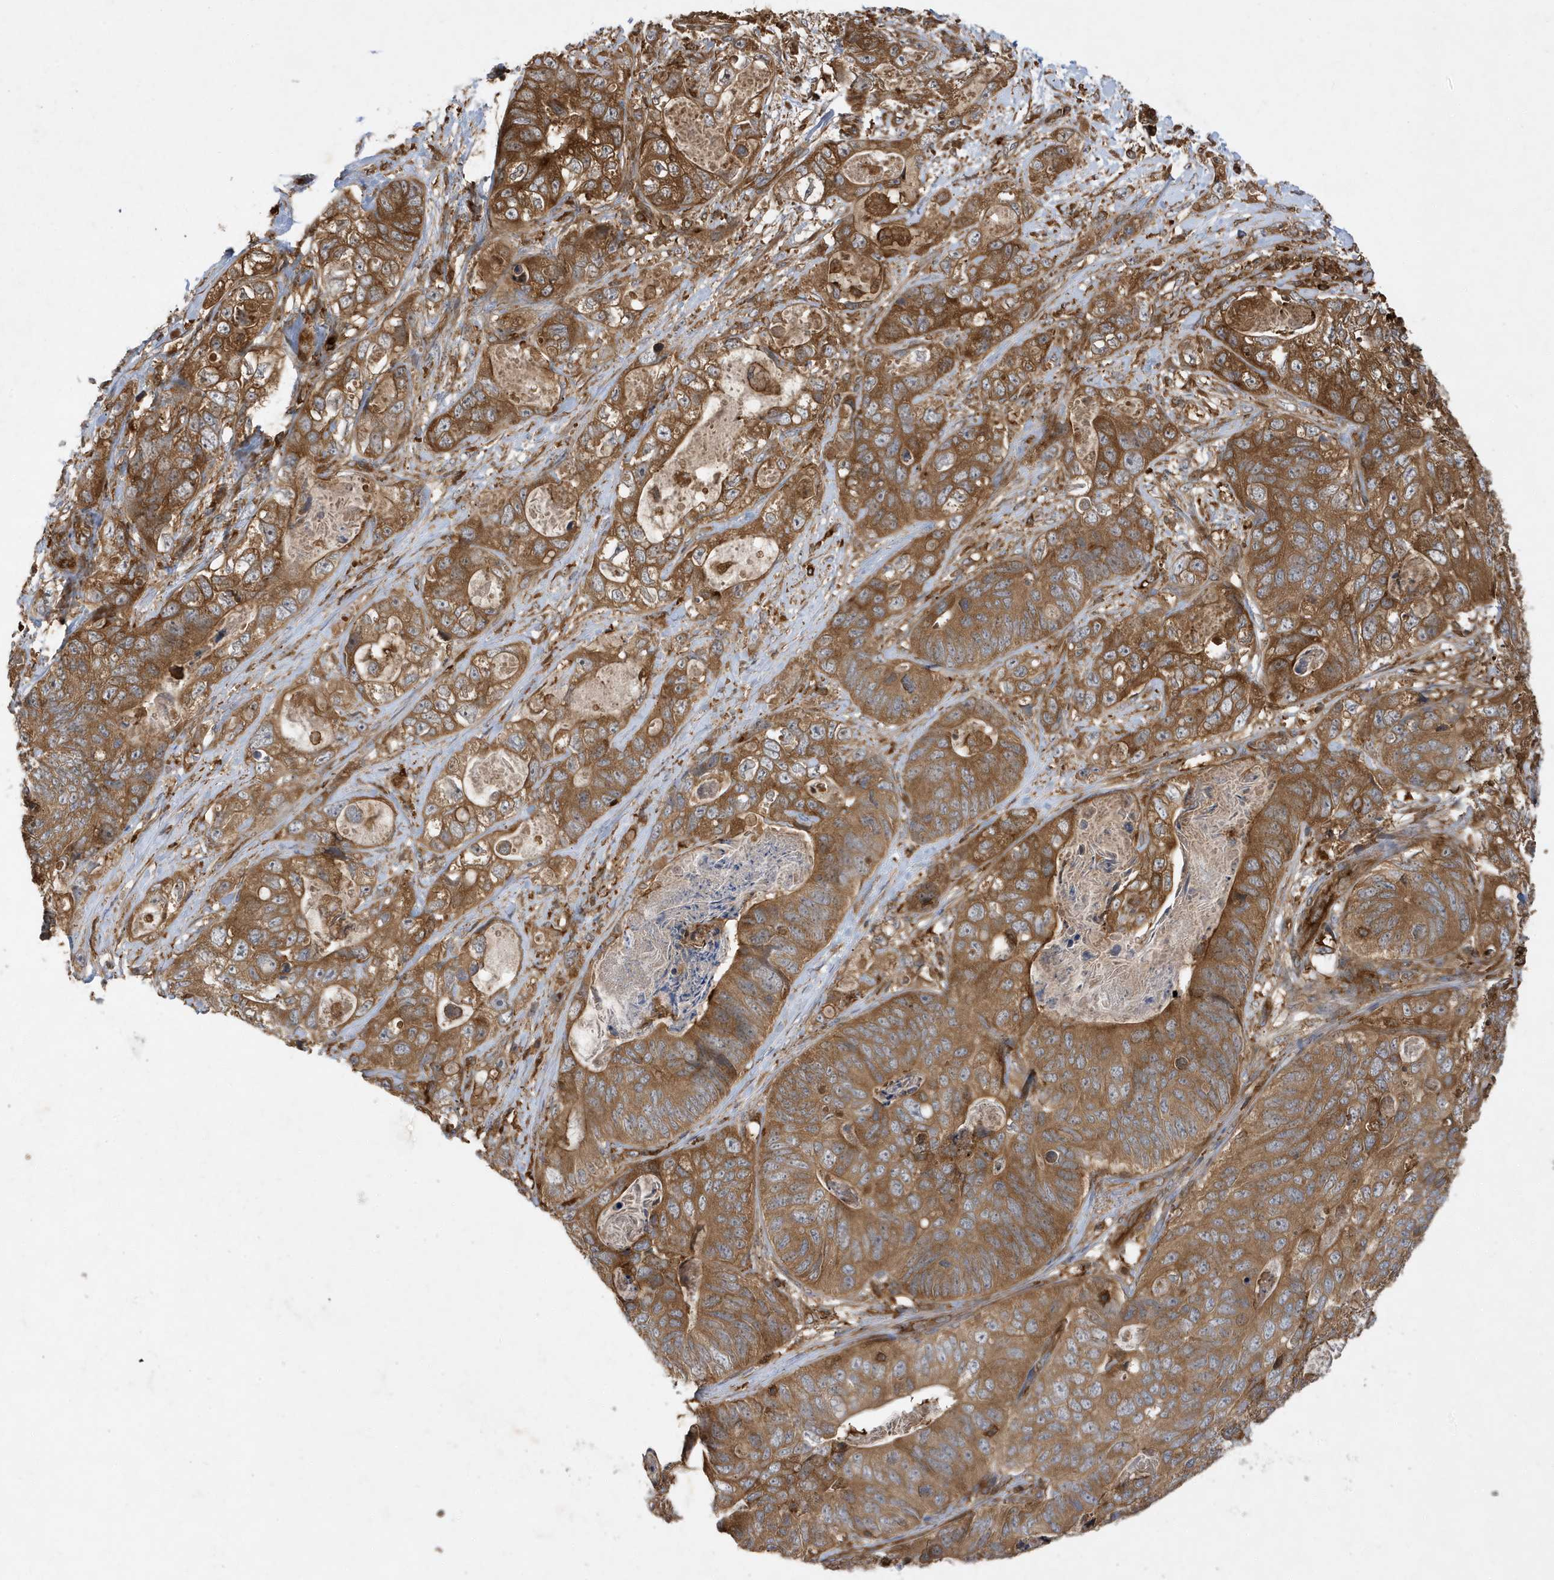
{"staining": {"intensity": "strong", "quantity": ">75%", "location": "cytoplasmic/membranous"}, "tissue": "stomach cancer", "cell_type": "Tumor cells", "image_type": "cancer", "snomed": [{"axis": "morphology", "description": "Adenocarcinoma, NOS"}, {"axis": "topography", "description": "Stomach"}], "caption": "Stomach cancer (adenocarcinoma) tissue displays strong cytoplasmic/membranous expression in approximately >75% of tumor cells The staining was performed using DAB, with brown indicating positive protein expression. Nuclei are stained blue with hematoxylin.", "gene": "LAPTM4A", "patient": {"sex": "female", "age": 89}}